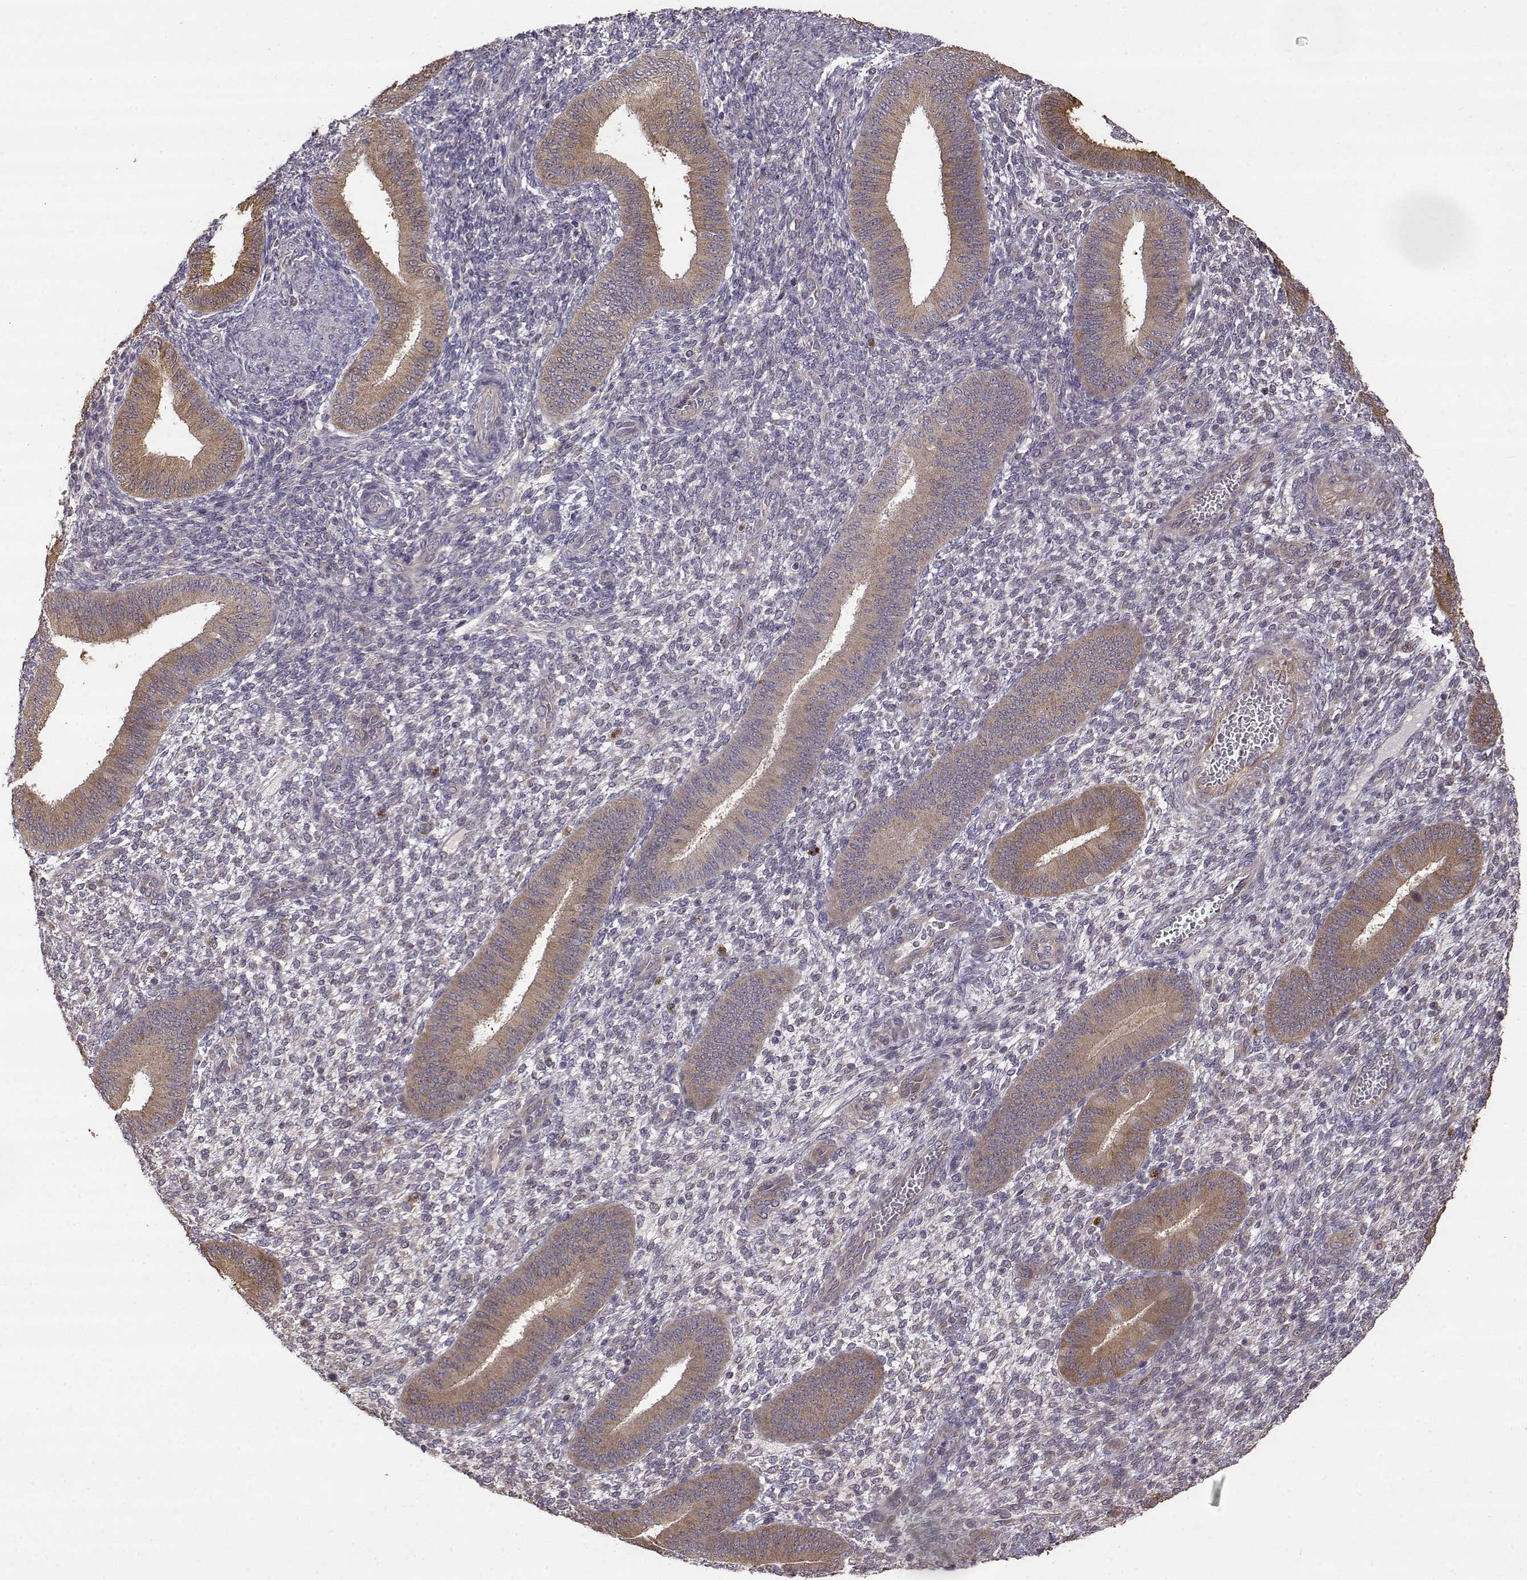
{"staining": {"intensity": "negative", "quantity": "none", "location": "none"}, "tissue": "endometrium", "cell_type": "Cells in endometrial stroma", "image_type": "normal", "snomed": [{"axis": "morphology", "description": "Normal tissue, NOS"}, {"axis": "topography", "description": "Endometrium"}], "caption": "This is an immunohistochemistry (IHC) histopathology image of unremarkable human endometrium. There is no positivity in cells in endometrial stroma.", "gene": "CRIM1", "patient": {"sex": "female", "age": 39}}